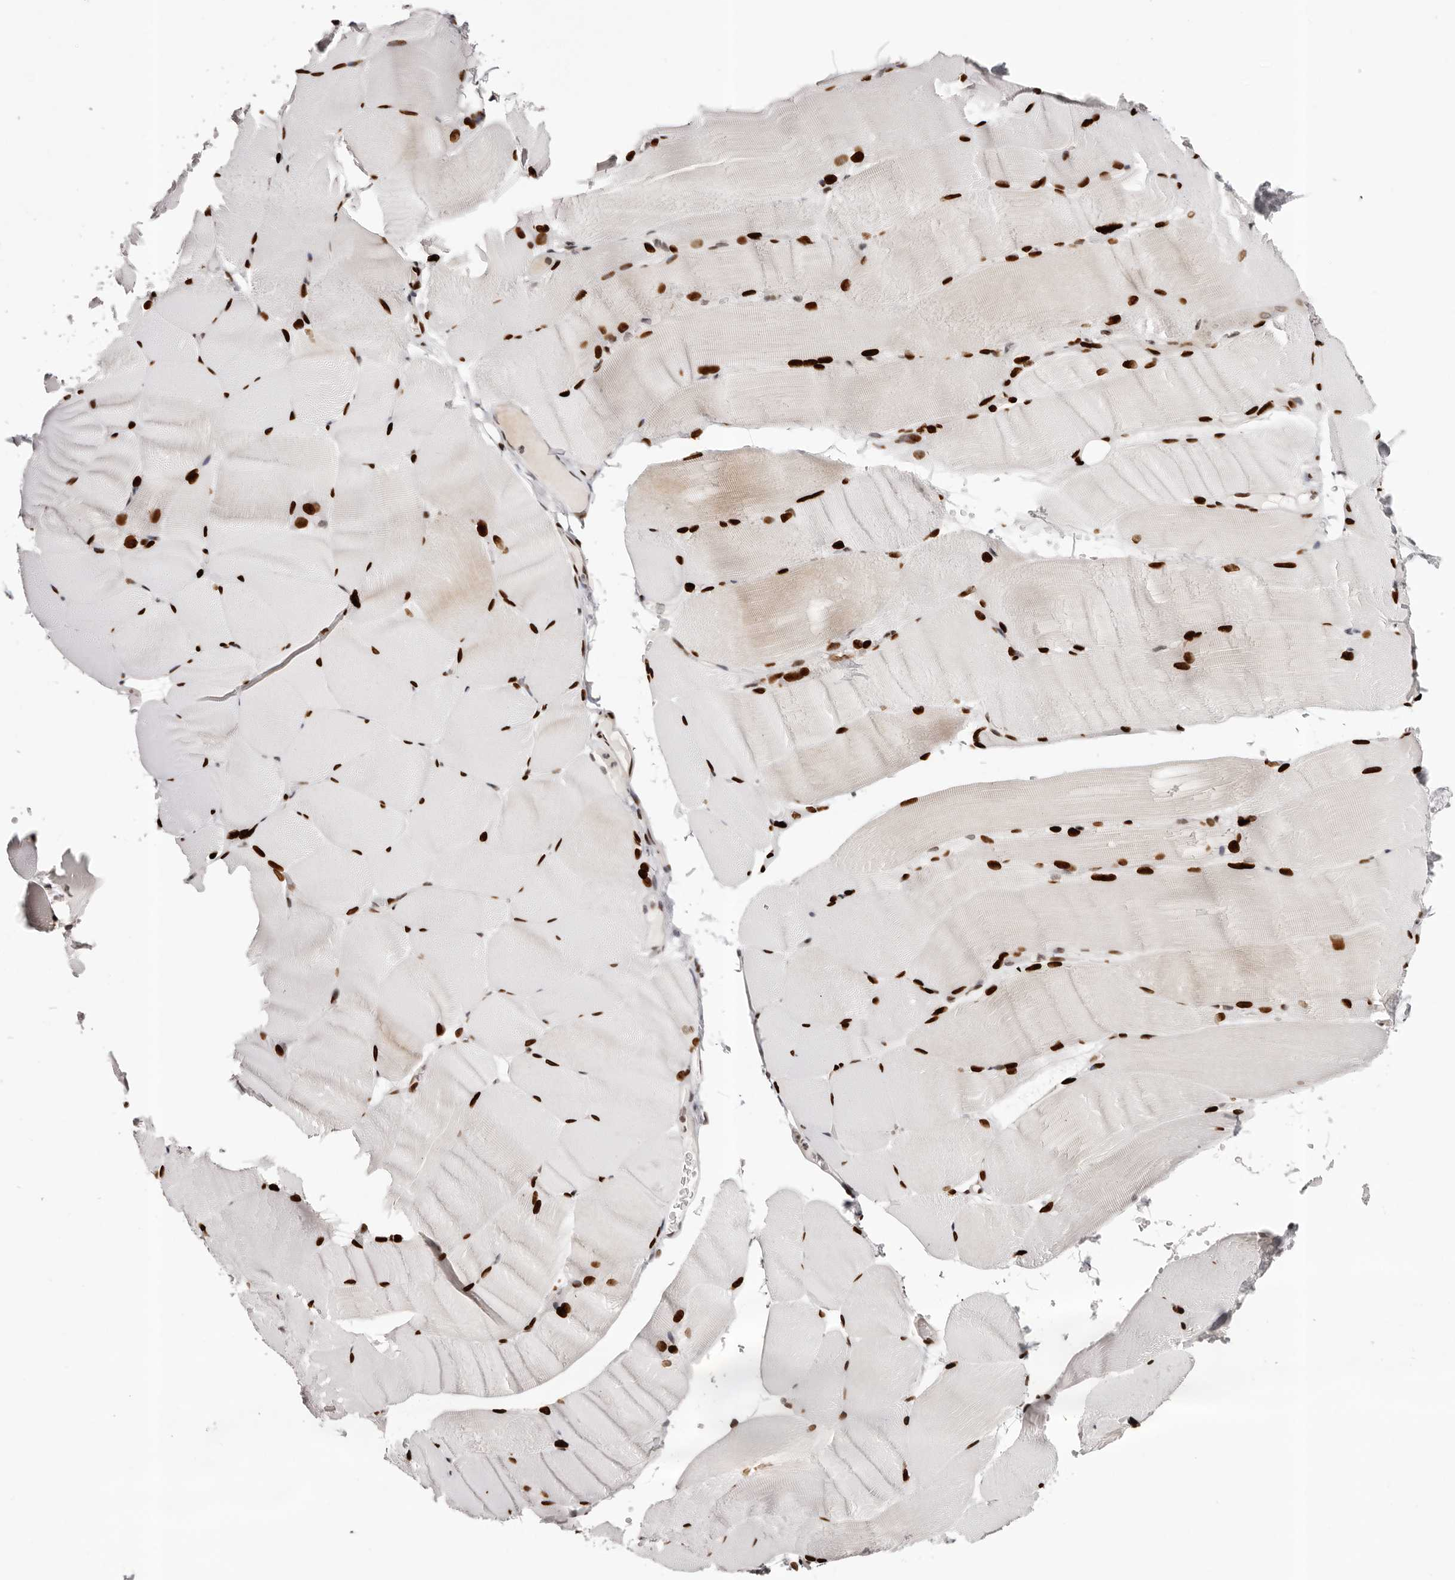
{"staining": {"intensity": "strong", "quantity": ">75%", "location": "nuclear"}, "tissue": "skeletal muscle", "cell_type": "Myocytes", "image_type": "normal", "snomed": [{"axis": "morphology", "description": "Normal tissue, NOS"}, {"axis": "topography", "description": "Skeletal muscle"}, {"axis": "topography", "description": "Parathyroid gland"}], "caption": "IHC image of normal skeletal muscle stained for a protein (brown), which displays high levels of strong nuclear positivity in about >75% of myocytes.", "gene": "NUP153", "patient": {"sex": "female", "age": 37}}